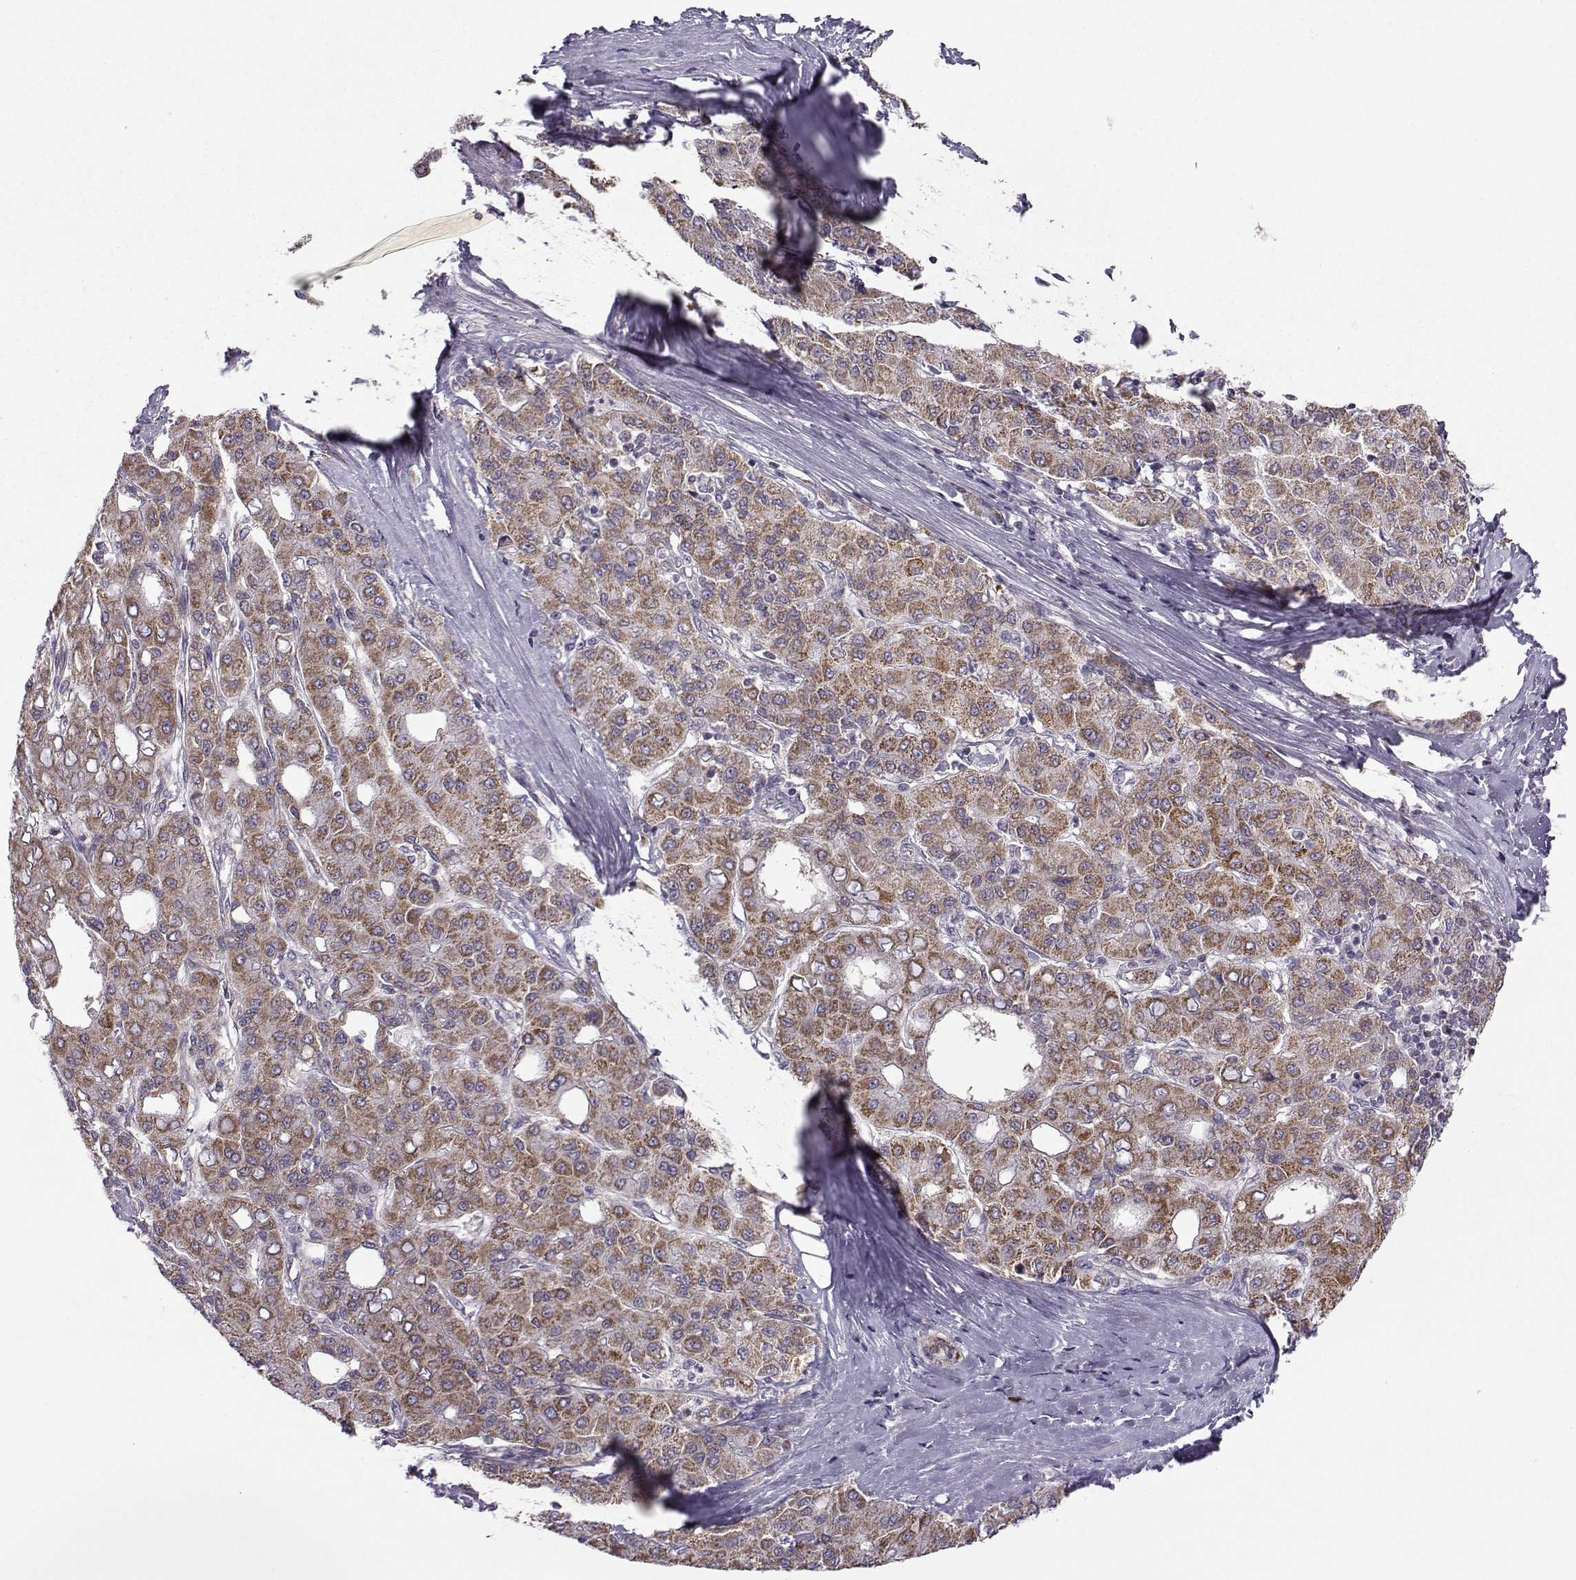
{"staining": {"intensity": "moderate", "quantity": ">75%", "location": "cytoplasmic/membranous"}, "tissue": "liver cancer", "cell_type": "Tumor cells", "image_type": "cancer", "snomed": [{"axis": "morphology", "description": "Carcinoma, Hepatocellular, NOS"}, {"axis": "topography", "description": "Liver"}], "caption": "Moderate cytoplasmic/membranous expression for a protein is appreciated in approximately >75% of tumor cells of liver hepatocellular carcinoma using immunohistochemistry.", "gene": "NECAB3", "patient": {"sex": "male", "age": 65}}